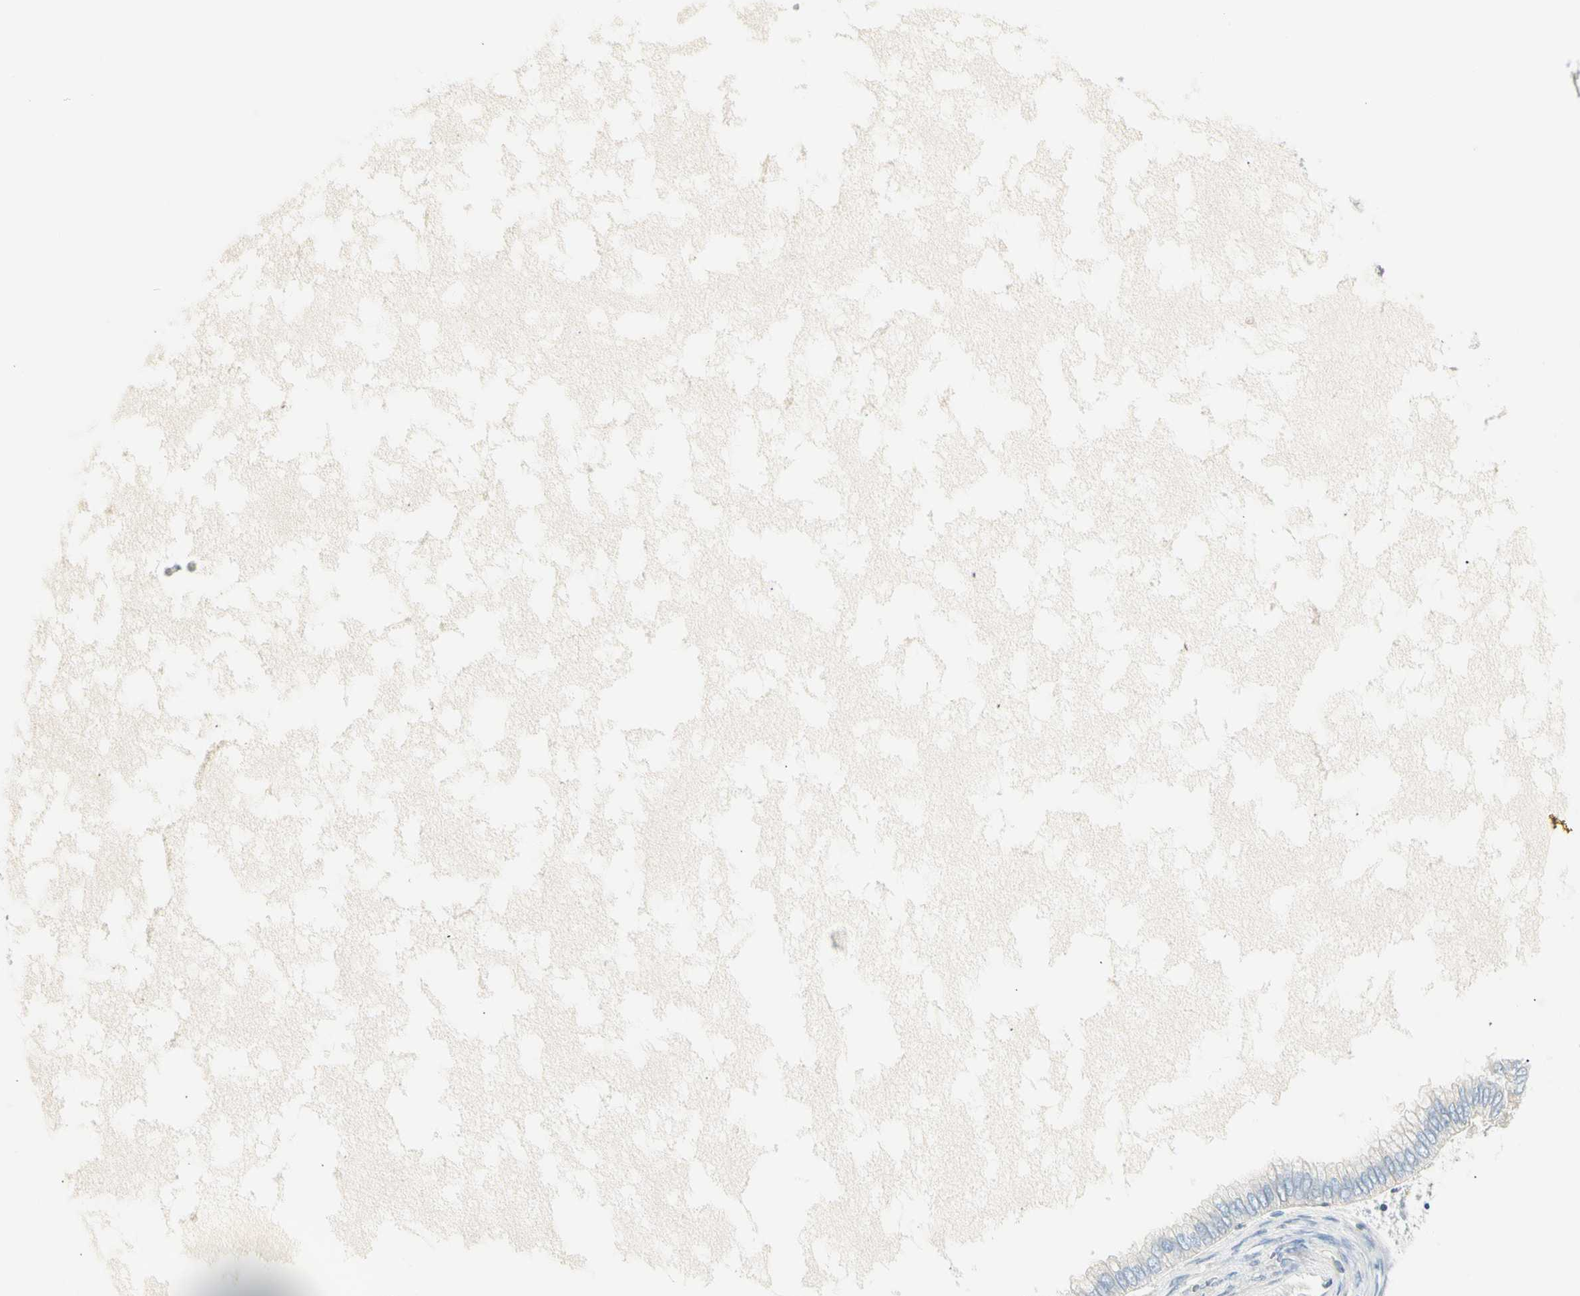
{"staining": {"intensity": "negative", "quantity": "none", "location": "none"}, "tissue": "ovarian cancer", "cell_type": "Tumor cells", "image_type": "cancer", "snomed": [{"axis": "morphology", "description": "Cystadenocarcinoma, mucinous, NOS"}, {"axis": "topography", "description": "Ovary"}], "caption": "IHC of mucinous cystadenocarcinoma (ovarian) exhibits no positivity in tumor cells.", "gene": "TNFSF11", "patient": {"sex": "female", "age": 80}}